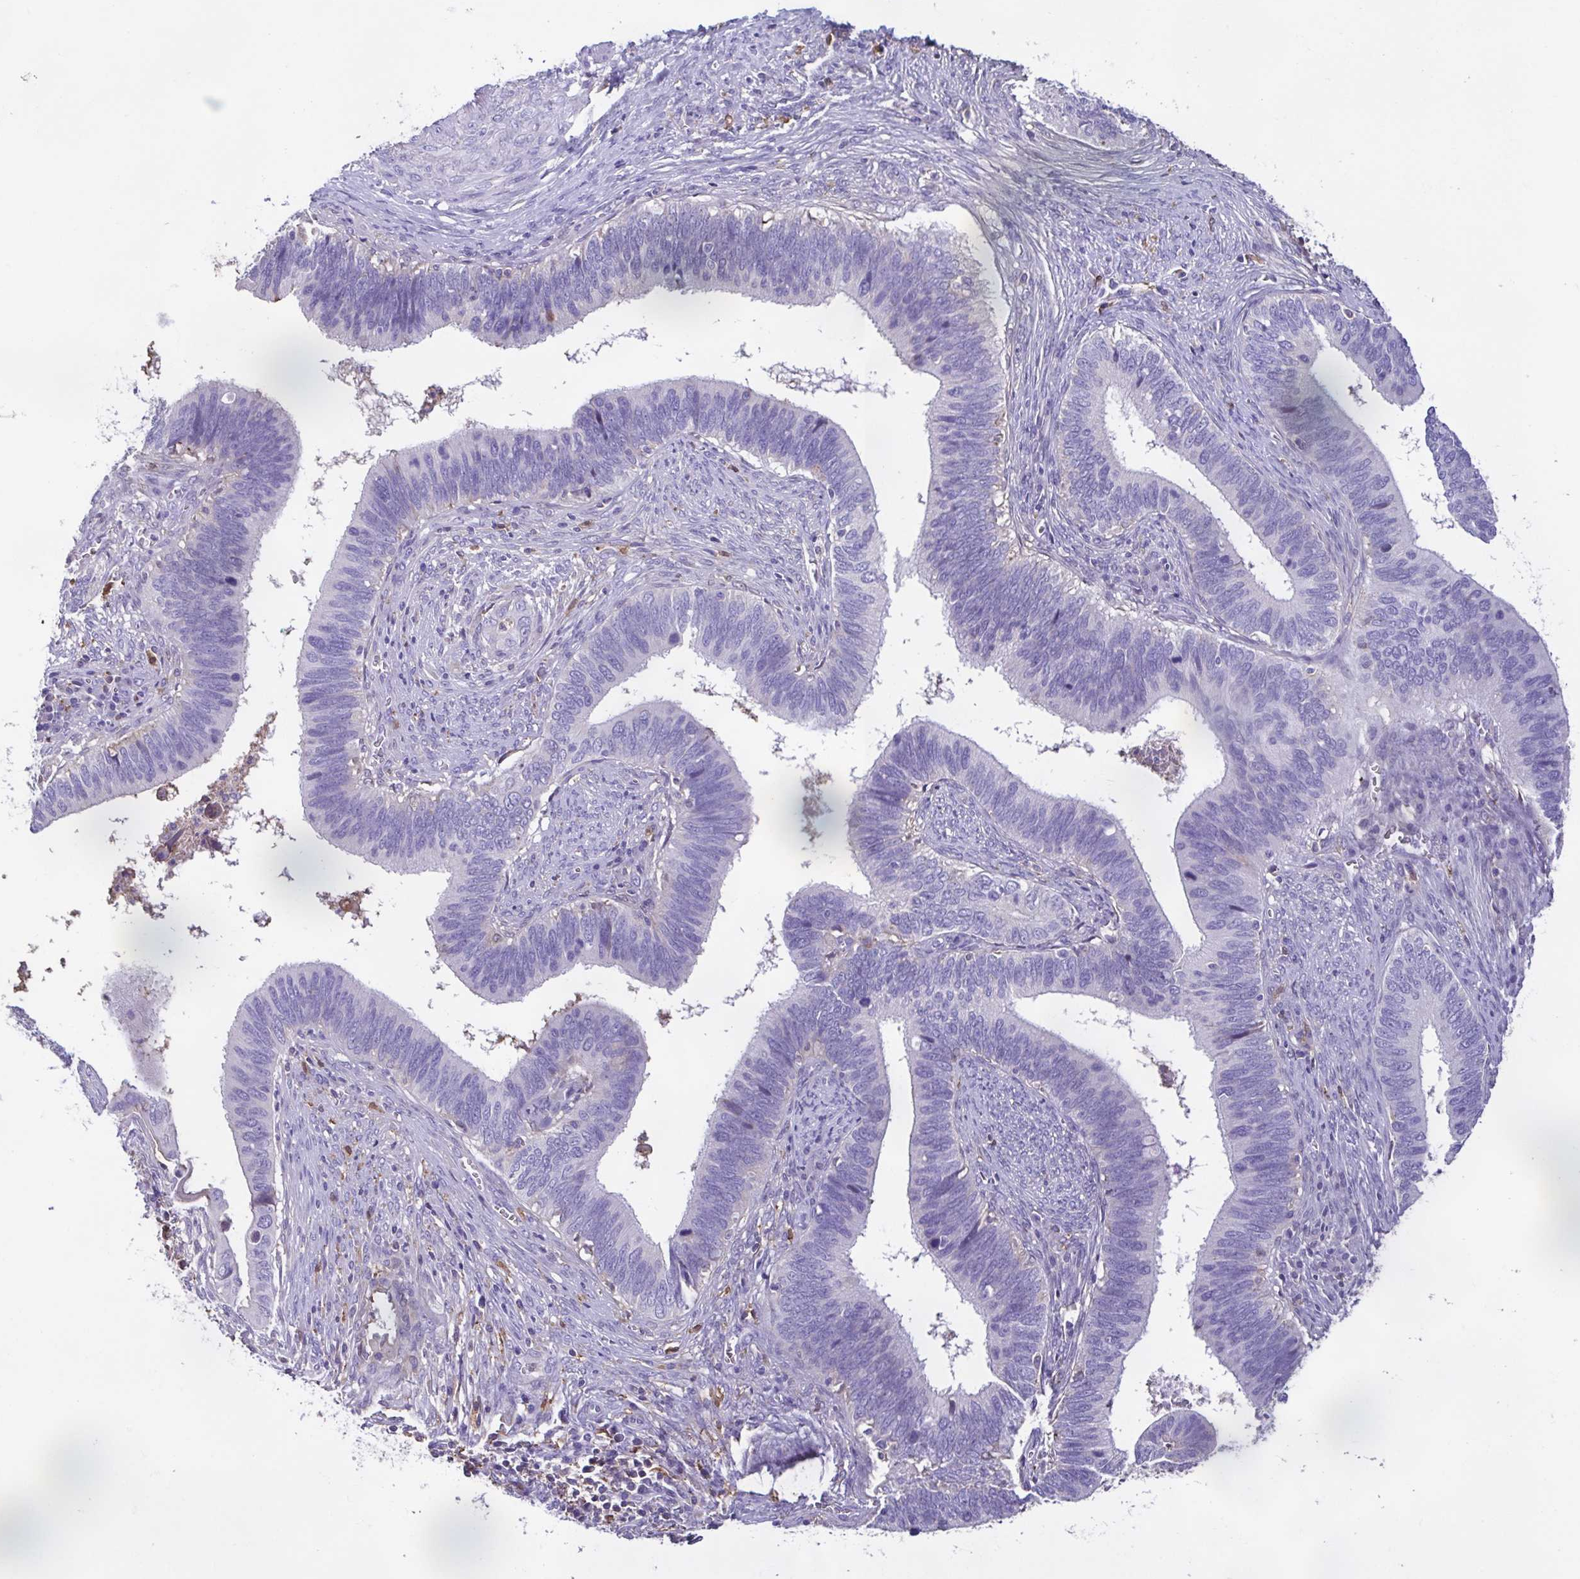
{"staining": {"intensity": "negative", "quantity": "none", "location": "none"}, "tissue": "cervical cancer", "cell_type": "Tumor cells", "image_type": "cancer", "snomed": [{"axis": "morphology", "description": "Adenocarcinoma, NOS"}, {"axis": "topography", "description": "Cervix"}], "caption": "Protein analysis of cervical adenocarcinoma exhibits no significant staining in tumor cells.", "gene": "ANXA10", "patient": {"sex": "female", "age": 42}}